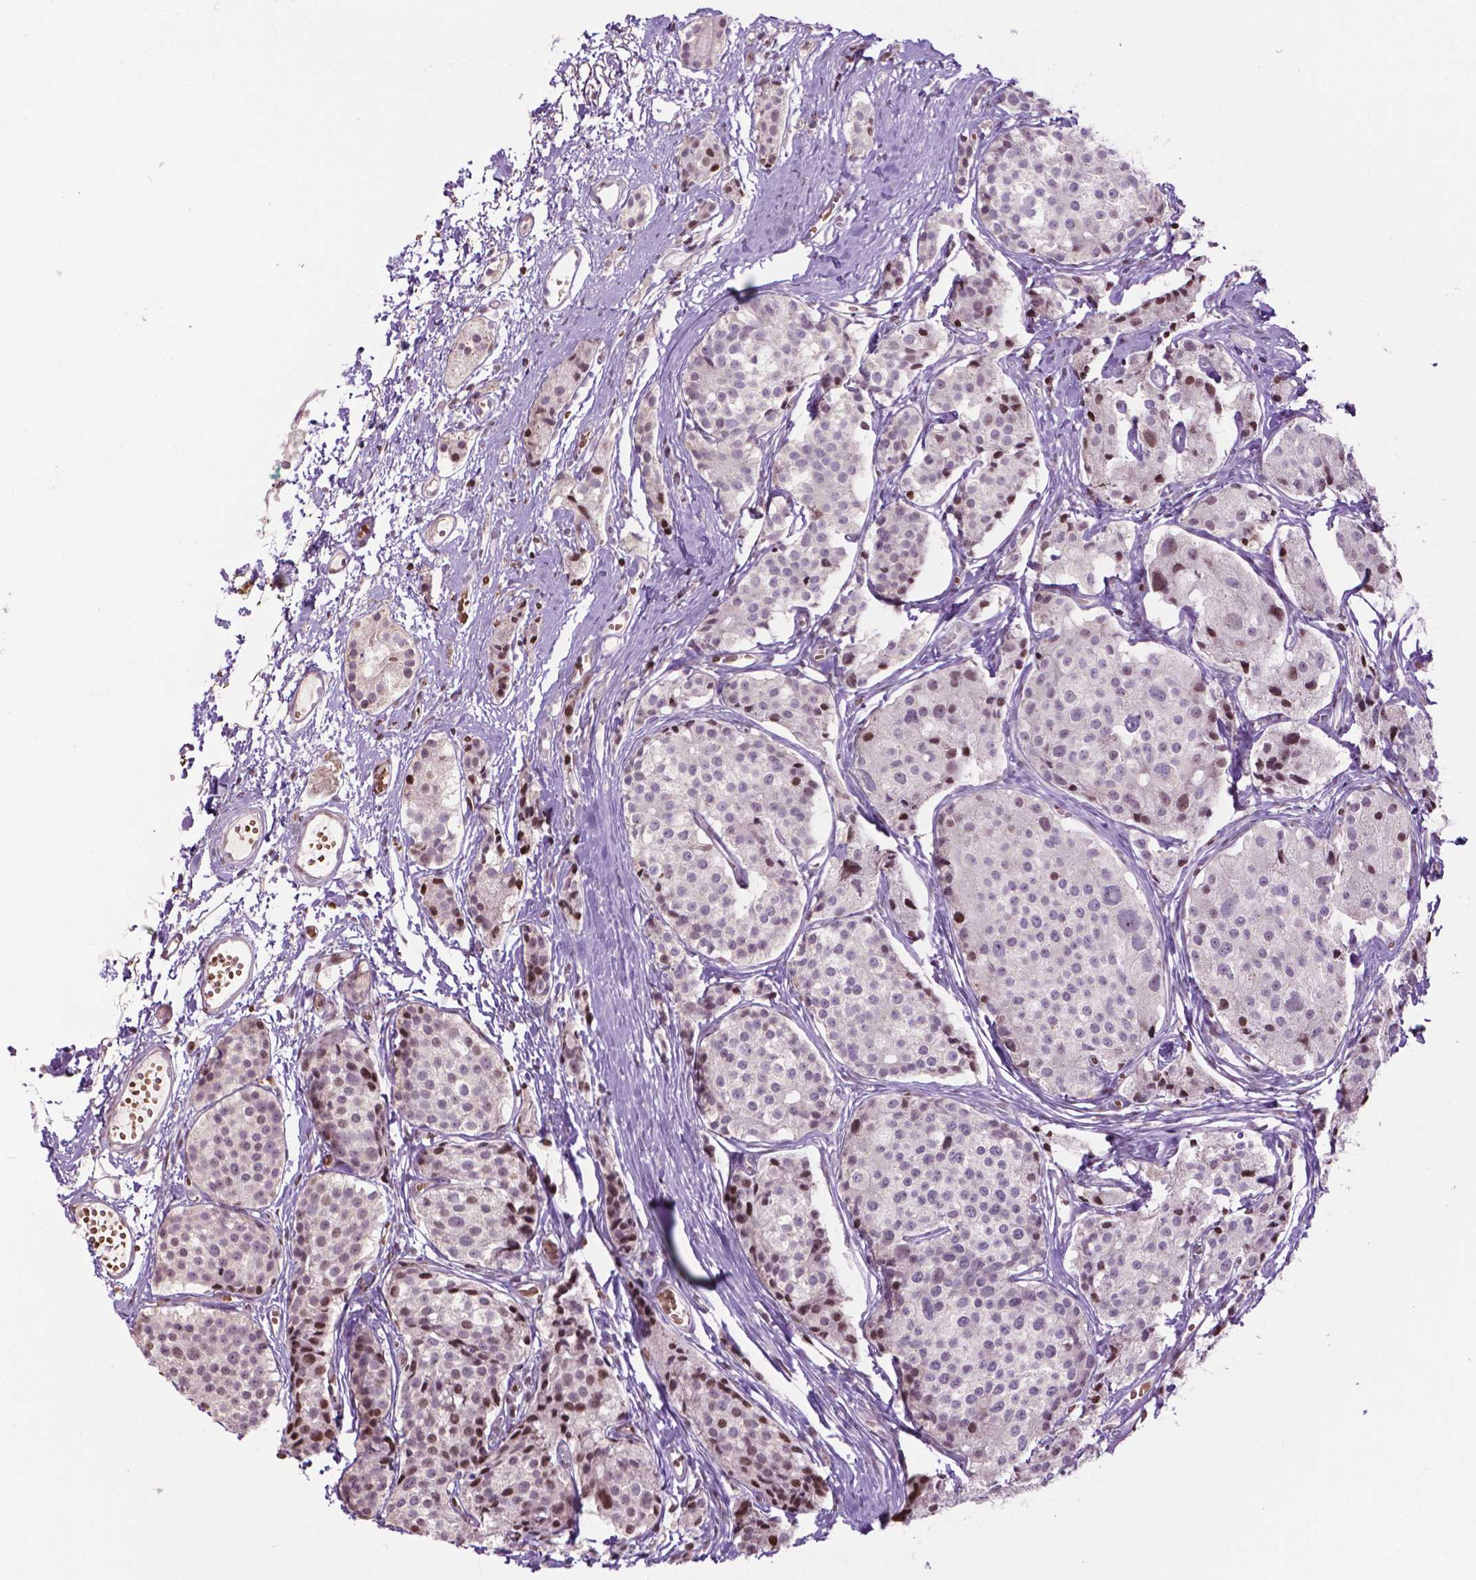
{"staining": {"intensity": "strong", "quantity": "<25%", "location": "nuclear"}, "tissue": "carcinoid", "cell_type": "Tumor cells", "image_type": "cancer", "snomed": [{"axis": "morphology", "description": "Carcinoid, malignant, NOS"}, {"axis": "topography", "description": "Small intestine"}], "caption": "Immunohistochemistry (DAB (3,3'-diaminobenzidine)) staining of carcinoid (malignant) exhibits strong nuclear protein staining in approximately <25% of tumor cells. Nuclei are stained in blue.", "gene": "PTPN18", "patient": {"sex": "female", "age": 65}}